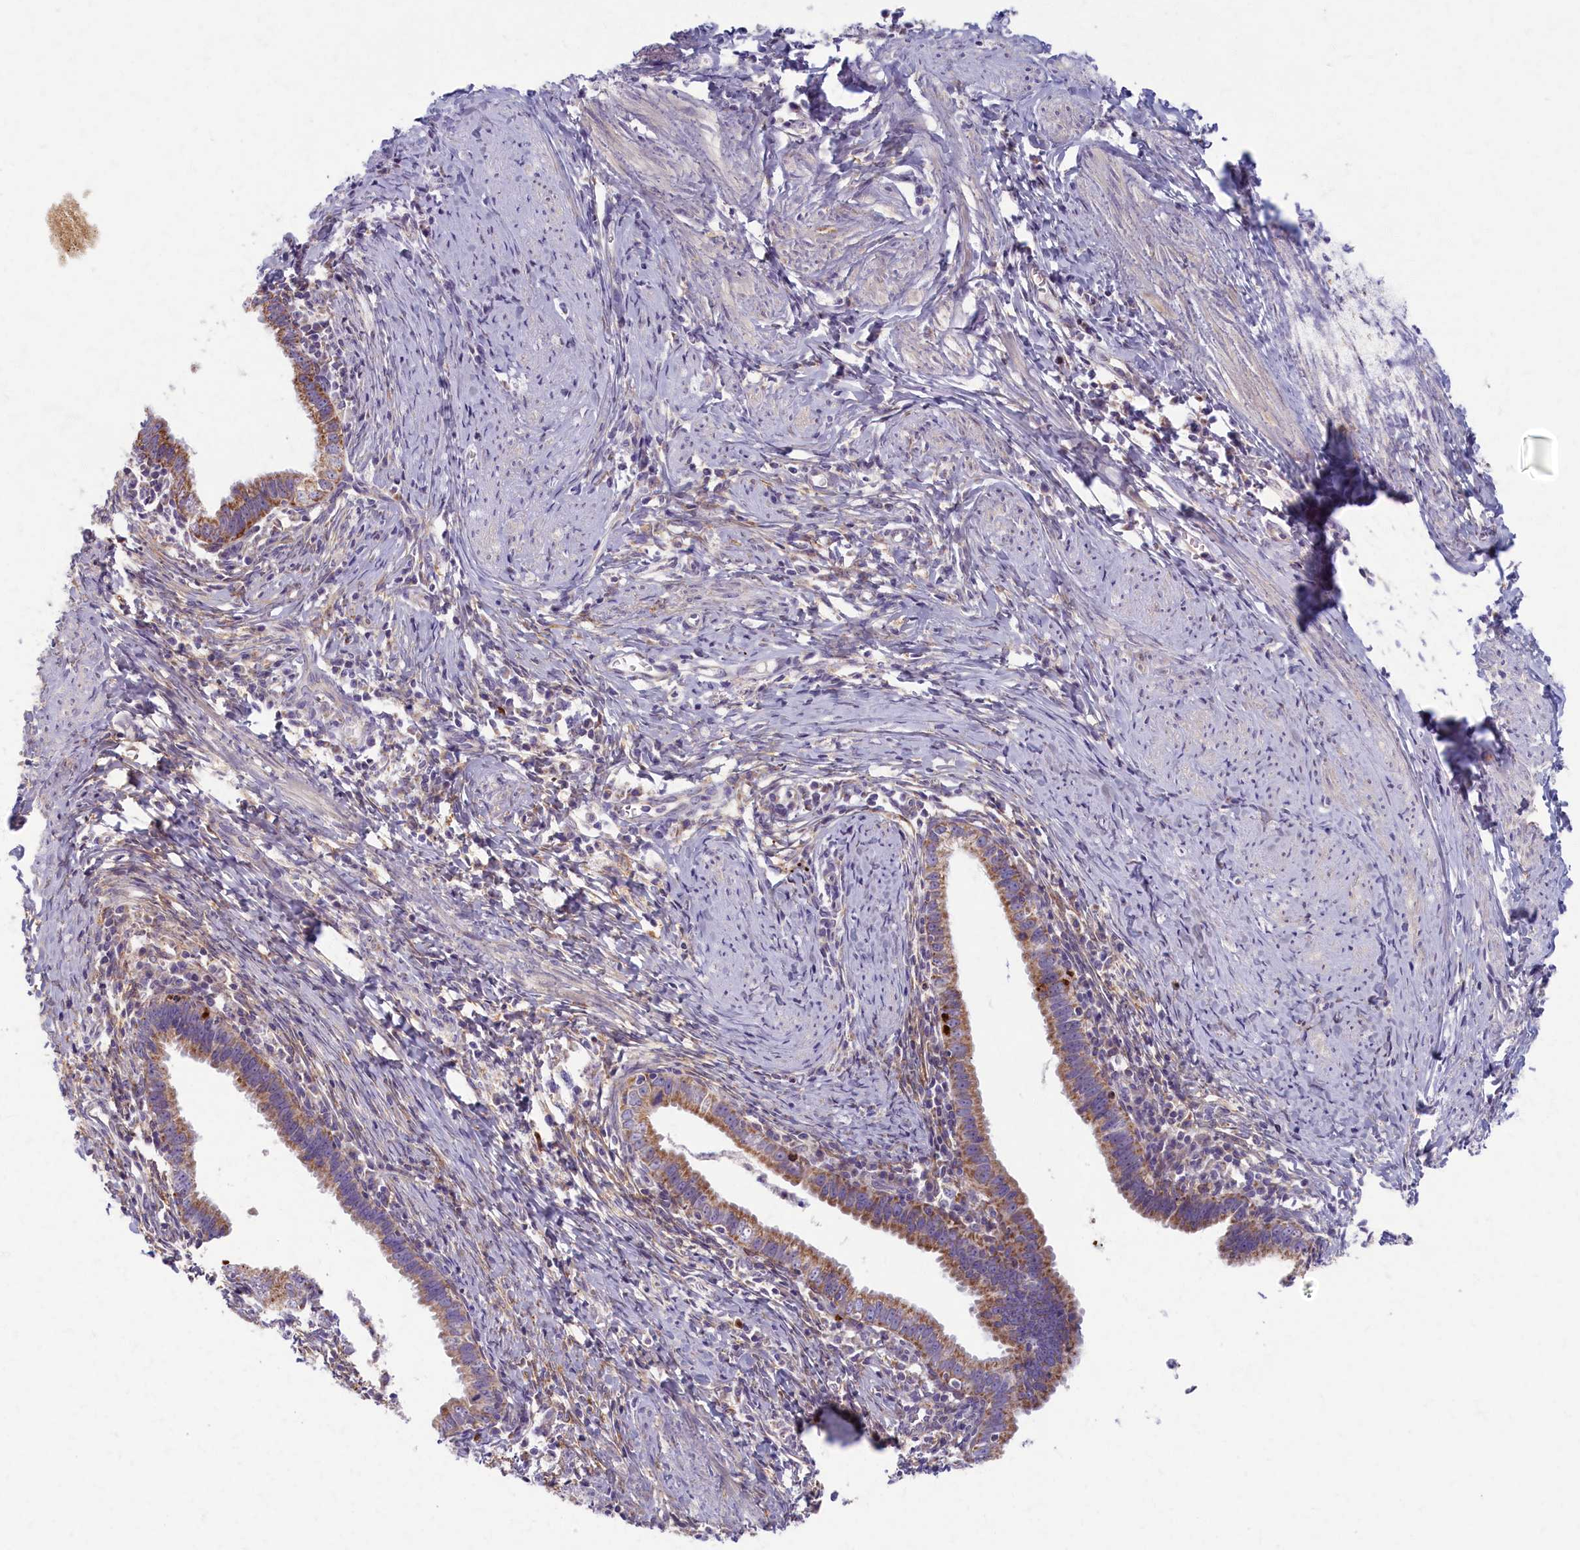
{"staining": {"intensity": "moderate", "quantity": ">75%", "location": "cytoplasmic/membranous"}, "tissue": "cervical cancer", "cell_type": "Tumor cells", "image_type": "cancer", "snomed": [{"axis": "morphology", "description": "Adenocarcinoma, NOS"}, {"axis": "topography", "description": "Cervix"}], "caption": "The immunohistochemical stain highlights moderate cytoplasmic/membranous expression in tumor cells of cervical cancer (adenocarcinoma) tissue.", "gene": "MRPS25", "patient": {"sex": "female", "age": 36}}